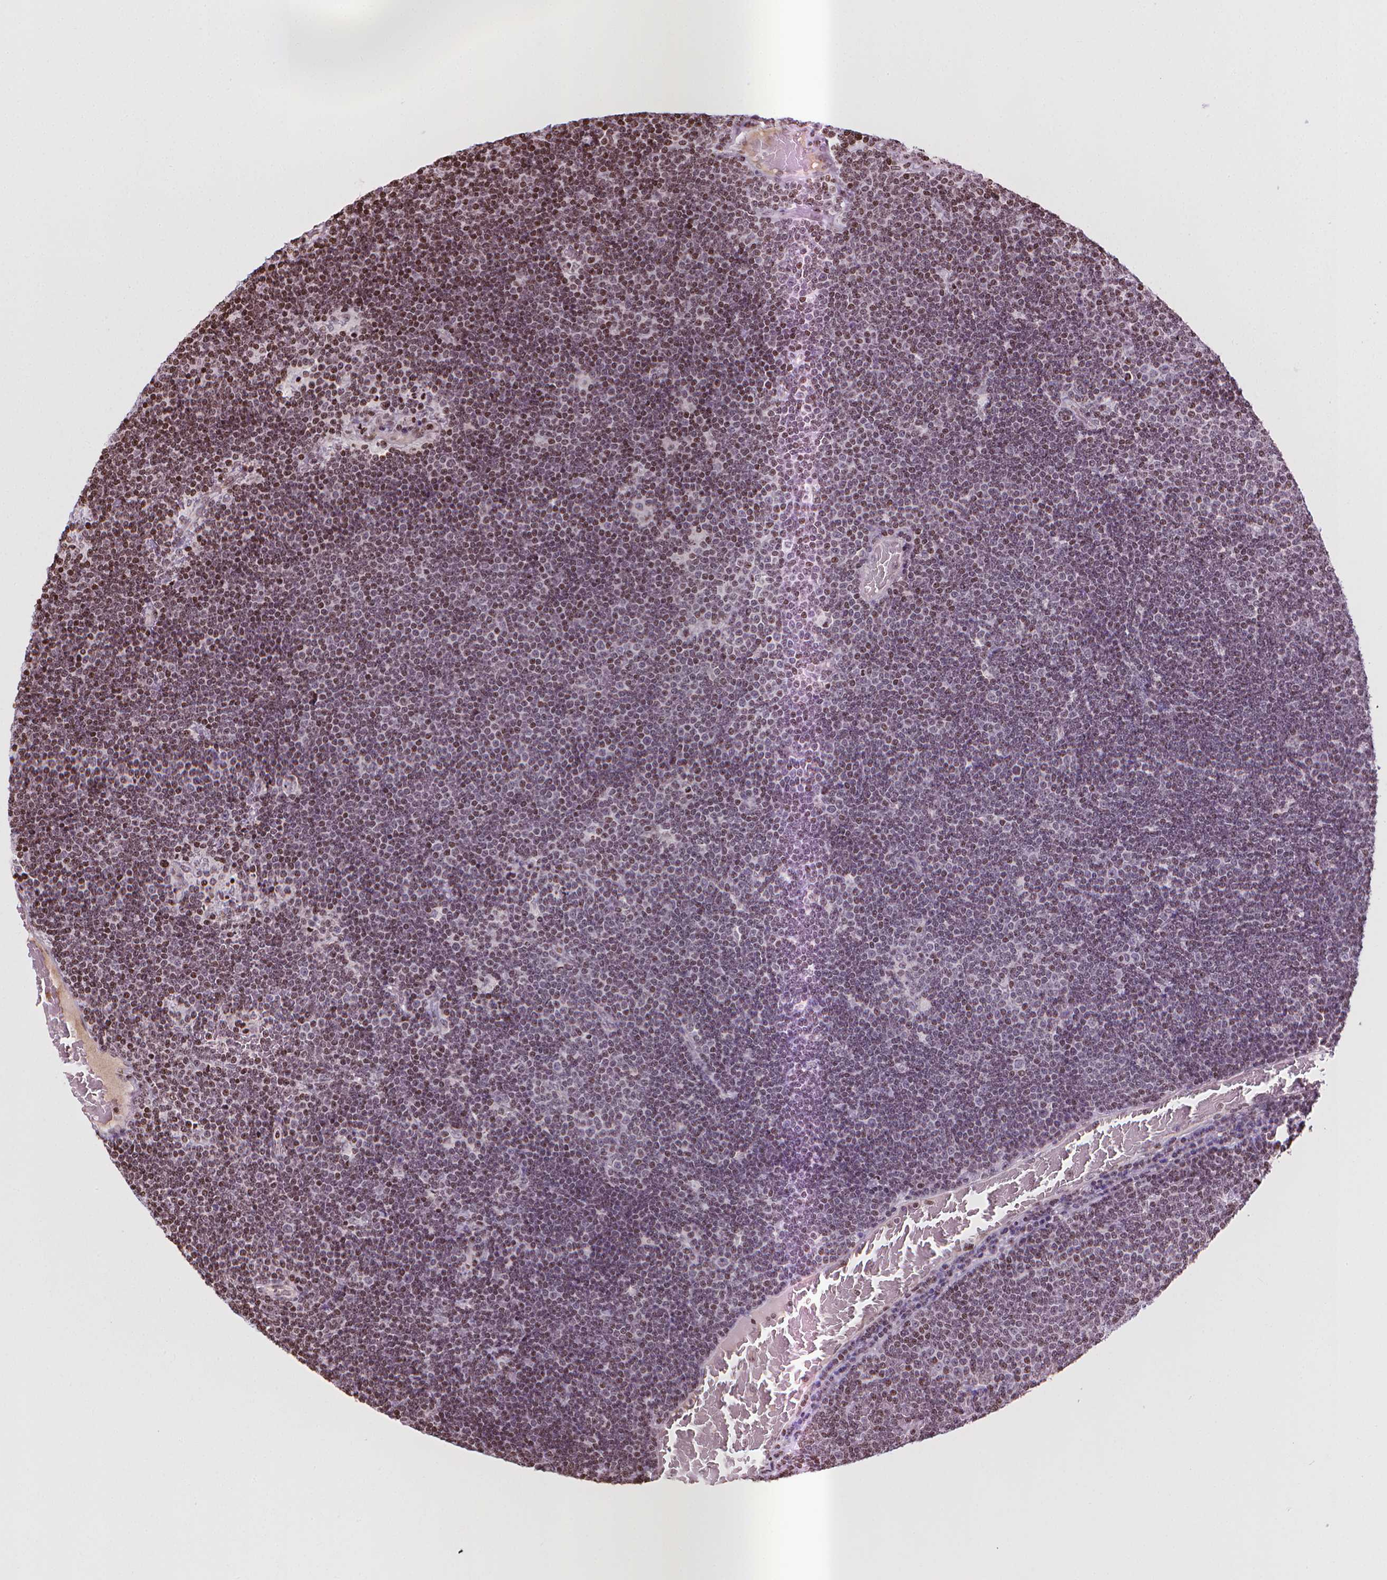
{"staining": {"intensity": "moderate", "quantity": "<25%", "location": "nuclear"}, "tissue": "lymphoma", "cell_type": "Tumor cells", "image_type": "cancer", "snomed": [{"axis": "morphology", "description": "Malignant lymphoma, non-Hodgkin's type, Low grade"}, {"axis": "topography", "description": "Brain"}], "caption": "An image of low-grade malignant lymphoma, non-Hodgkin's type stained for a protein exhibits moderate nuclear brown staining in tumor cells.", "gene": "PIP4K2A", "patient": {"sex": "female", "age": 66}}